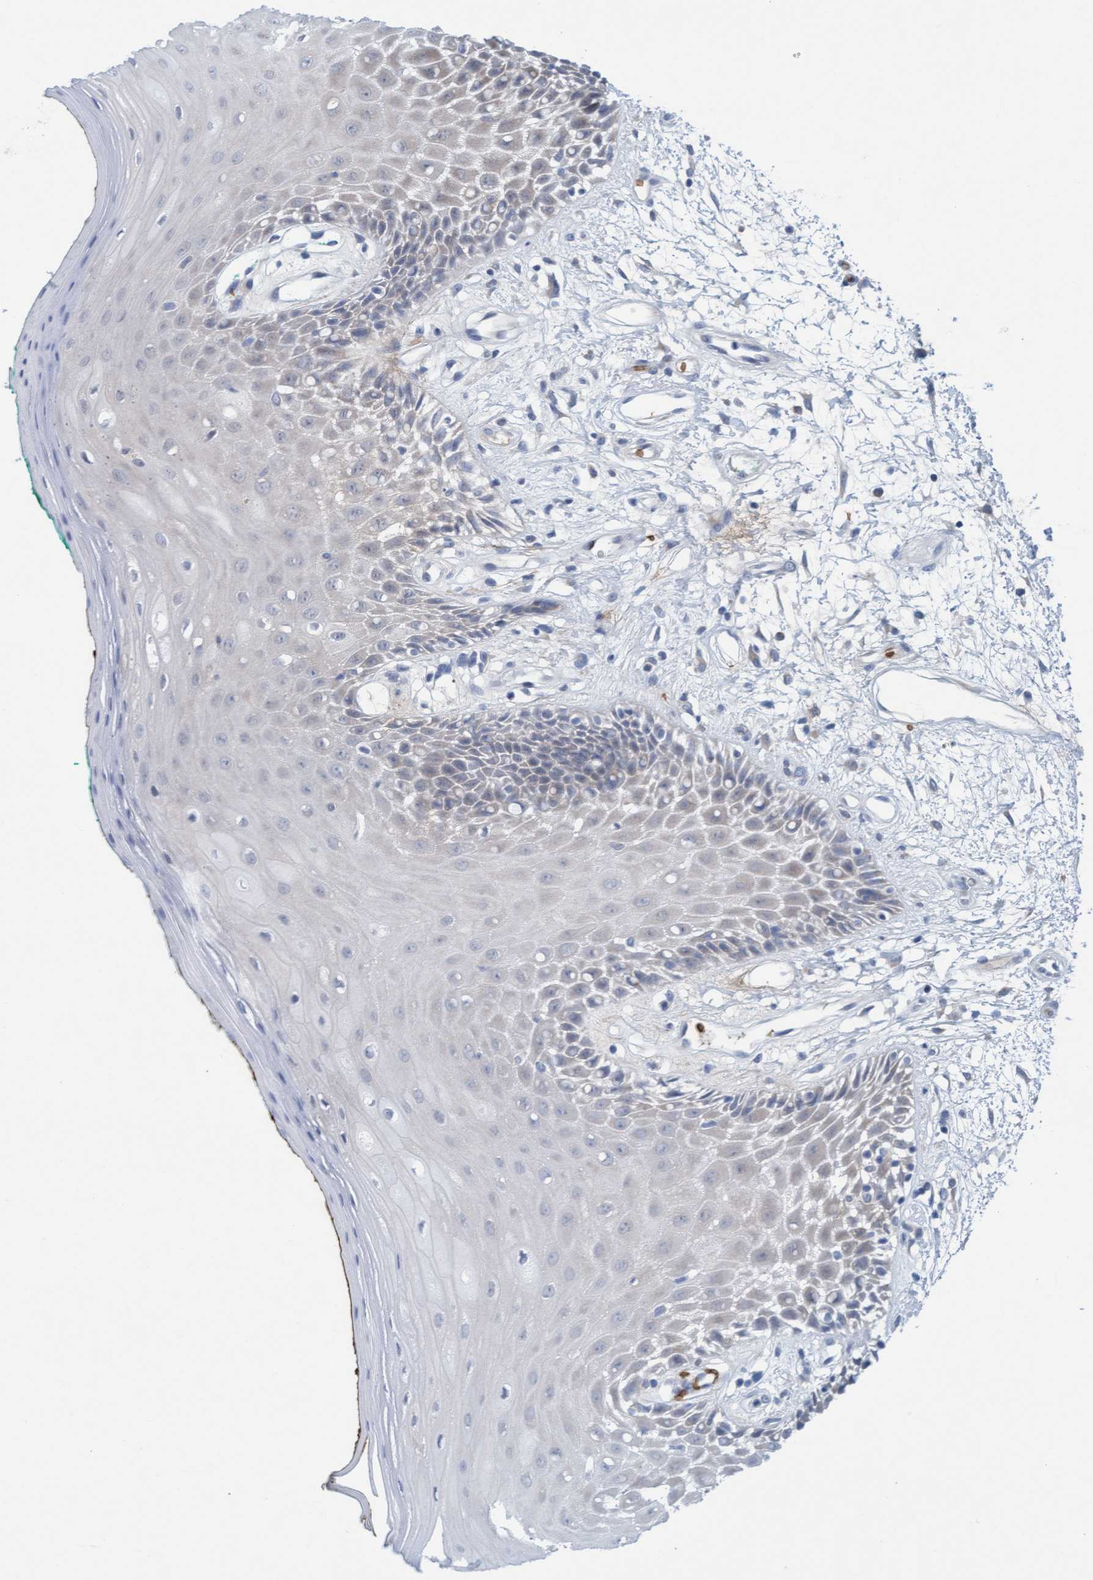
{"staining": {"intensity": "weak", "quantity": "<25%", "location": "cytoplasmic/membranous"}, "tissue": "oral mucosa", "cell_type": "Squamous epithelial cells", "image_type": "normal", "snomed": [{"axis": "morphology", "description": "Normal tissue, NOS"}, {"axis": "morphology", "description": "Squamous cell carcinoma, NOS"}, {"axis": "topography", "description": "Skeletal muscle"}, {"axis": "topography", "description": "Oral tissue"}, {"axis": "topography", "description": "Head-Neck"}], "caption": "The immunohistochemistry (IHC) photomicrograph has no significant expression in squamous epithelial cells of oral mucosa.", "gene": "SPEM2", "patient": {"sex": "female", "age": 84}}